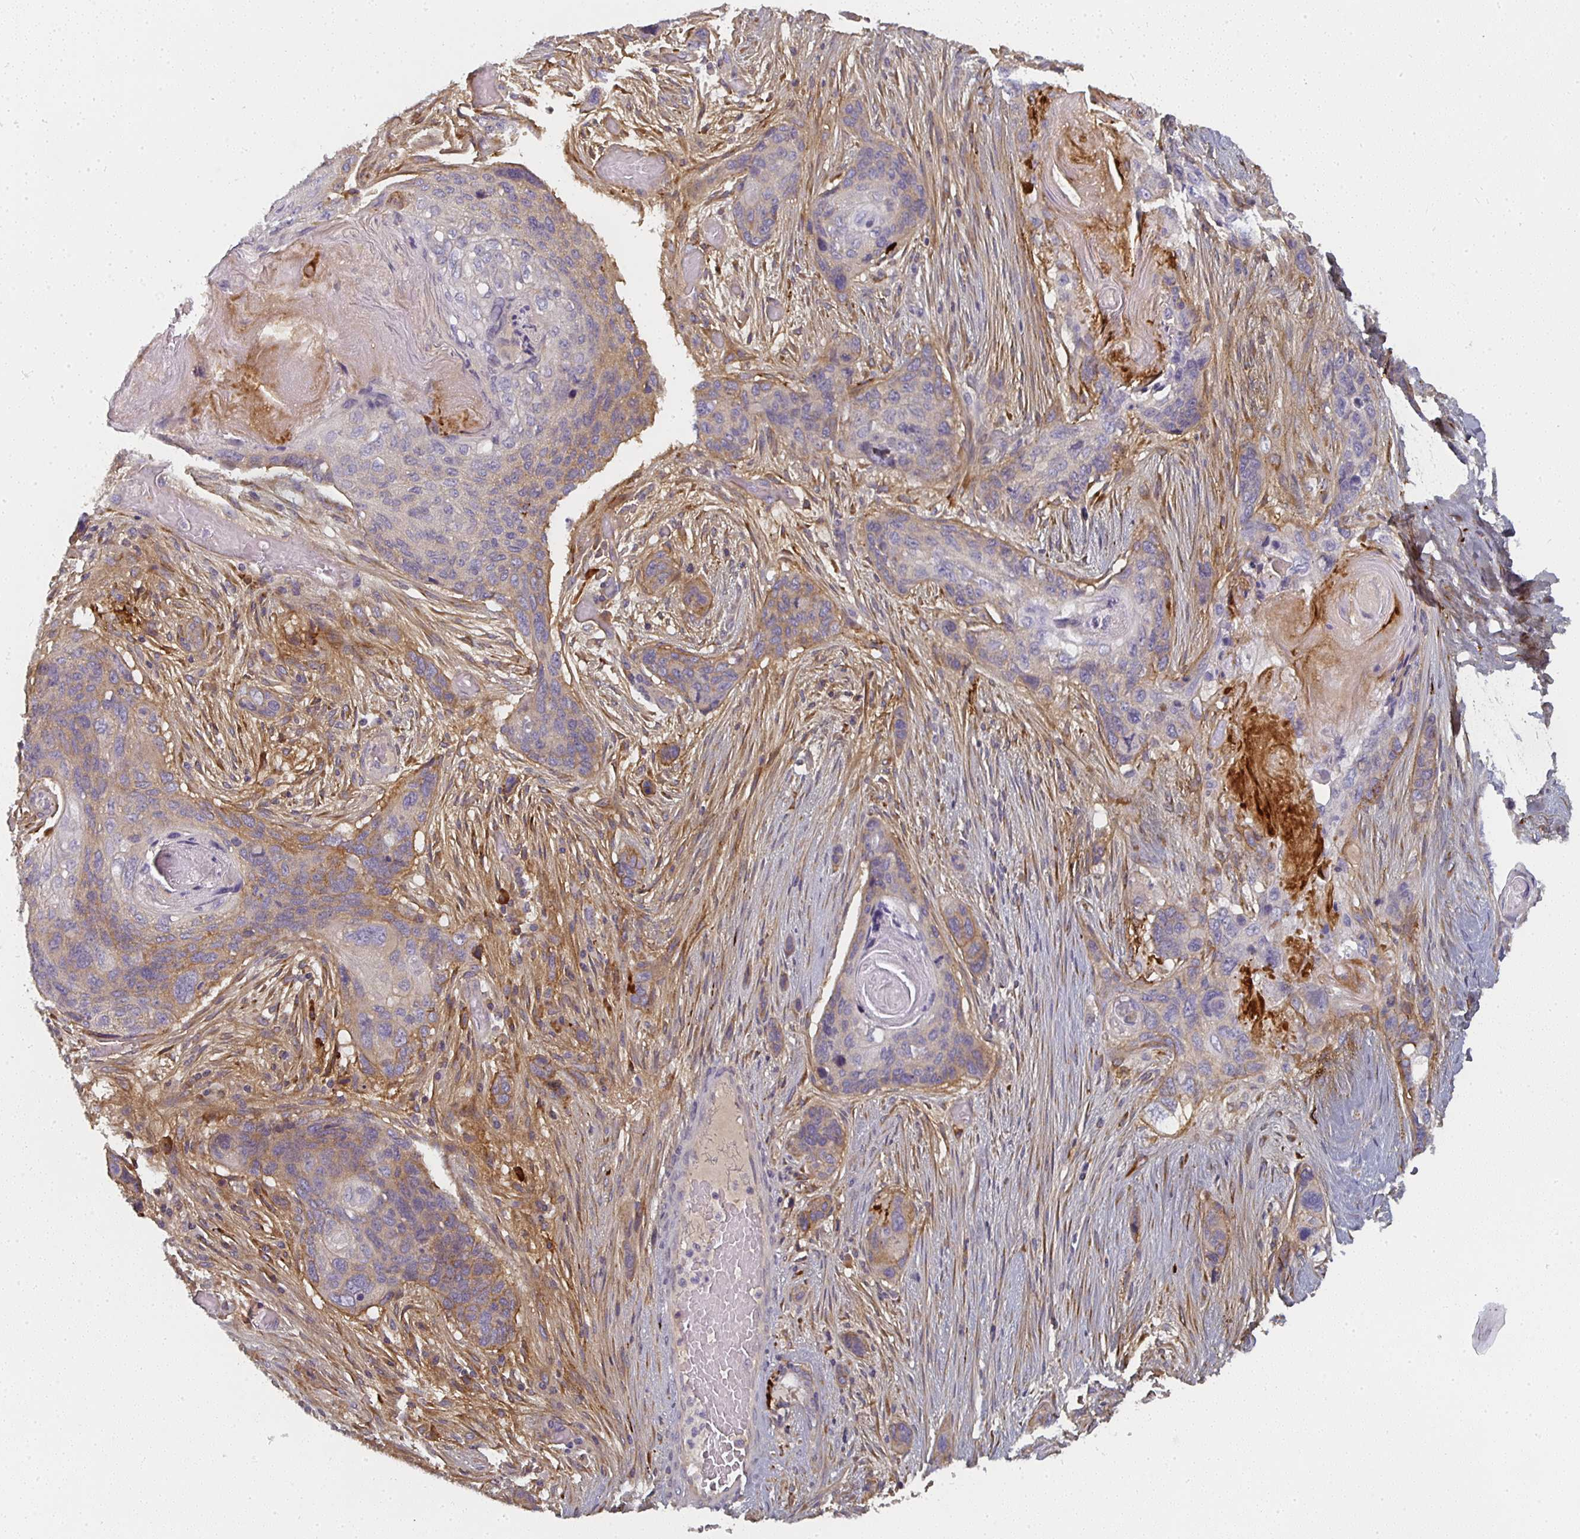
{"staining": {"intensity": "weak", "quantity": "25%-75%", "location": "cytoplasmic/membranous"}, "tissue": "lung cancer", "cell_type": "Tumor cells", "image_type": "cancer", "snomed": [{"axis": "morphology", "description": "Squamous cell carcinoma, NOS"}, {"axis": "morphology", "description": "Squamous cell carcinoma, metastatic, NOS"}, {"axis": "topography", "description": "Lymph node"}, {"axis": "topography", "description": "Lung"}], "caption": "This is an image of IHC staining of lung squamous cell carcinoma, which shows weak expression in the cytoplasmic/membranous of tumor cells.", "gene": "CTHRC1", "patient": {"sex": "male", "age": 41}}